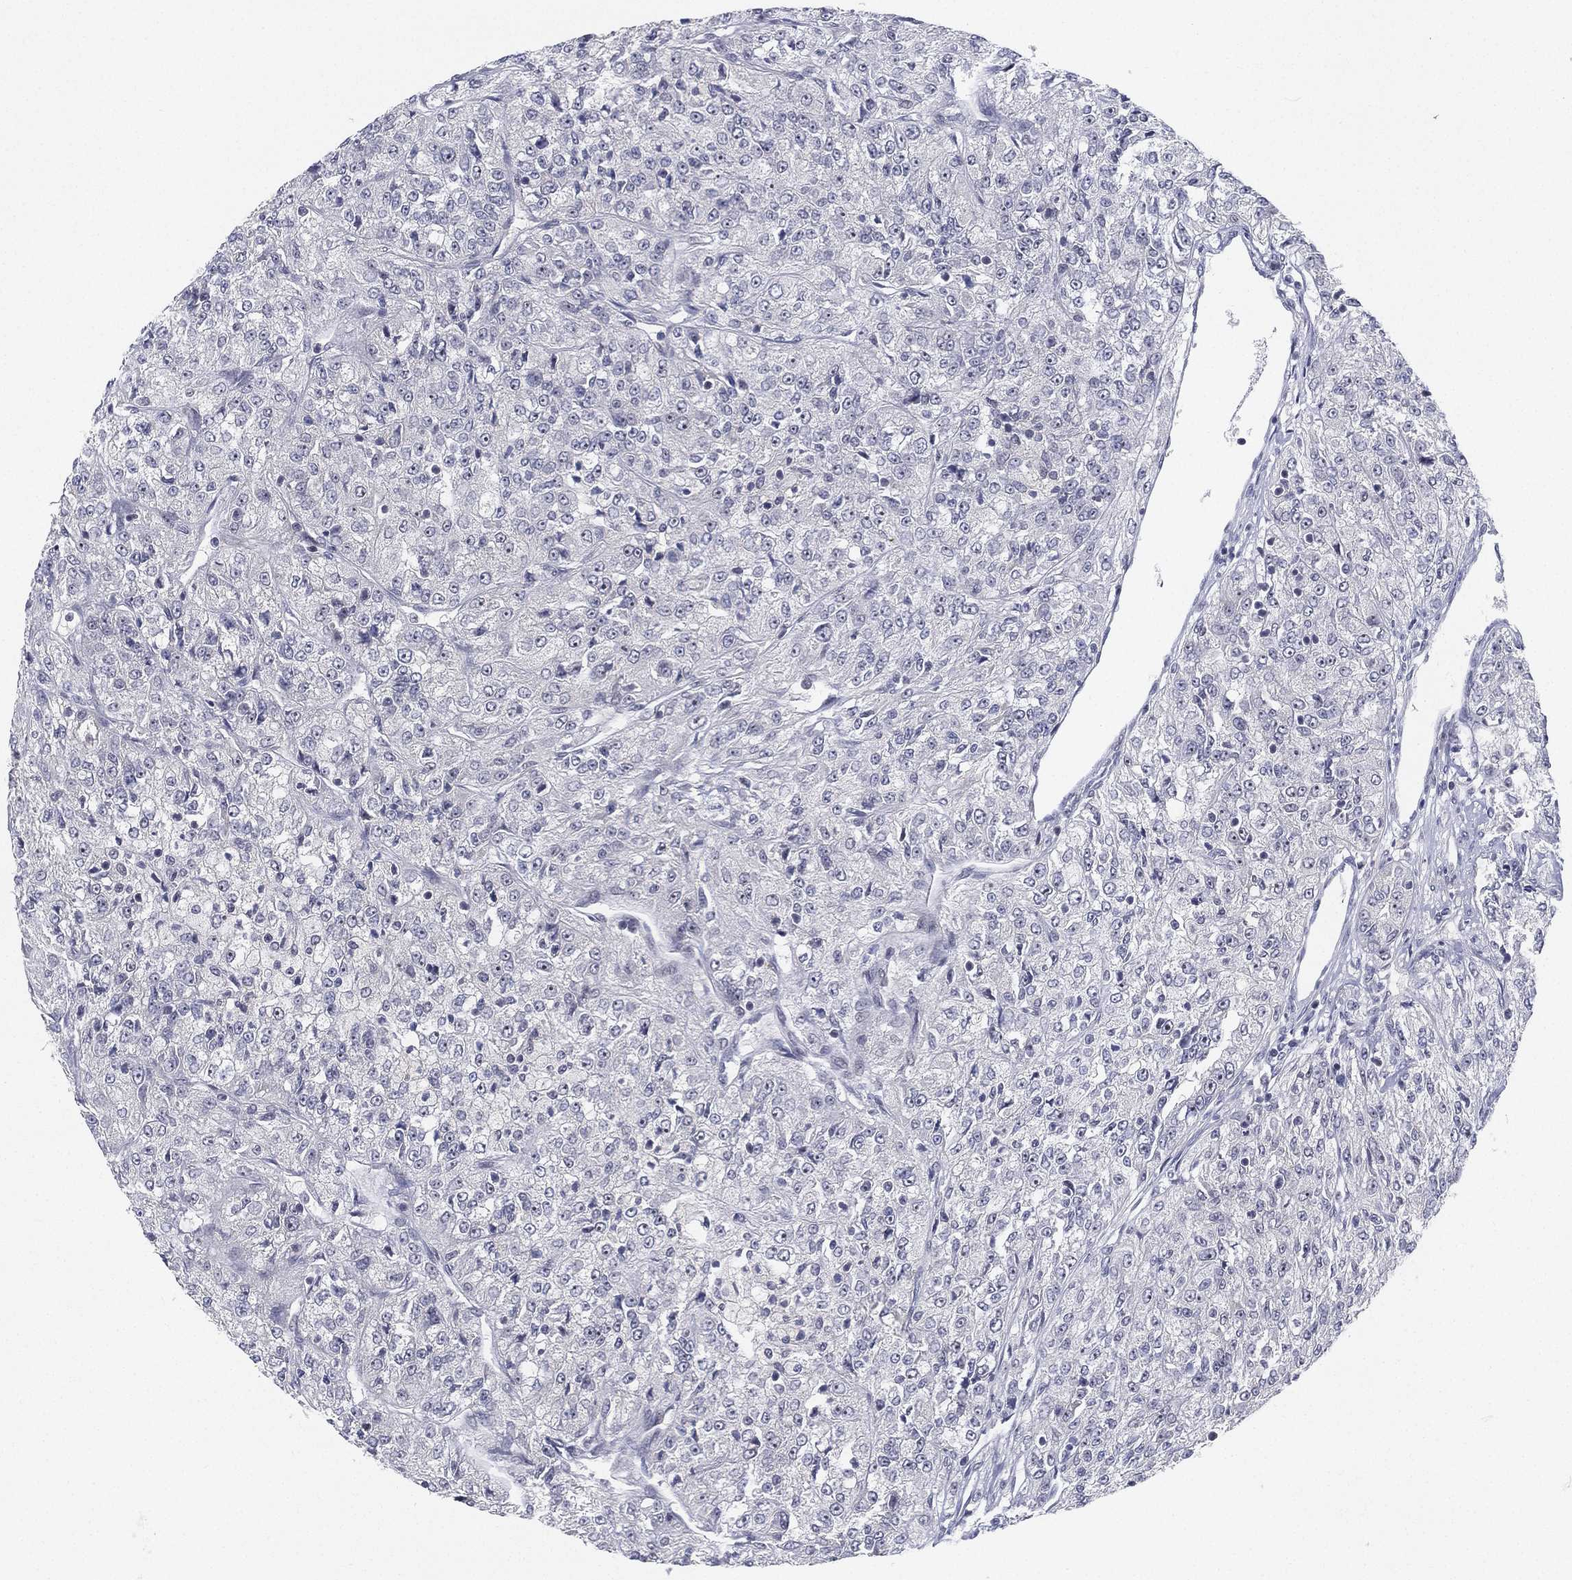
{"staining": {"intensity": "negative", "quantity": "none", "location": "none"}, "tissue": "renal cancer", "cell_type": "Tumor cells", "image_type": "cancer", "snomed": [{"axis": "morphology", "description": "Adenocarcinoma, NOS"}, {"axis": "topography", "description": "Kidney"}], "caption": "The image demonstrates no significant positivity in tumor cells of renal cancer.", "gene": "MS4A8", "patient": {"sex": "female", "age": 63}}